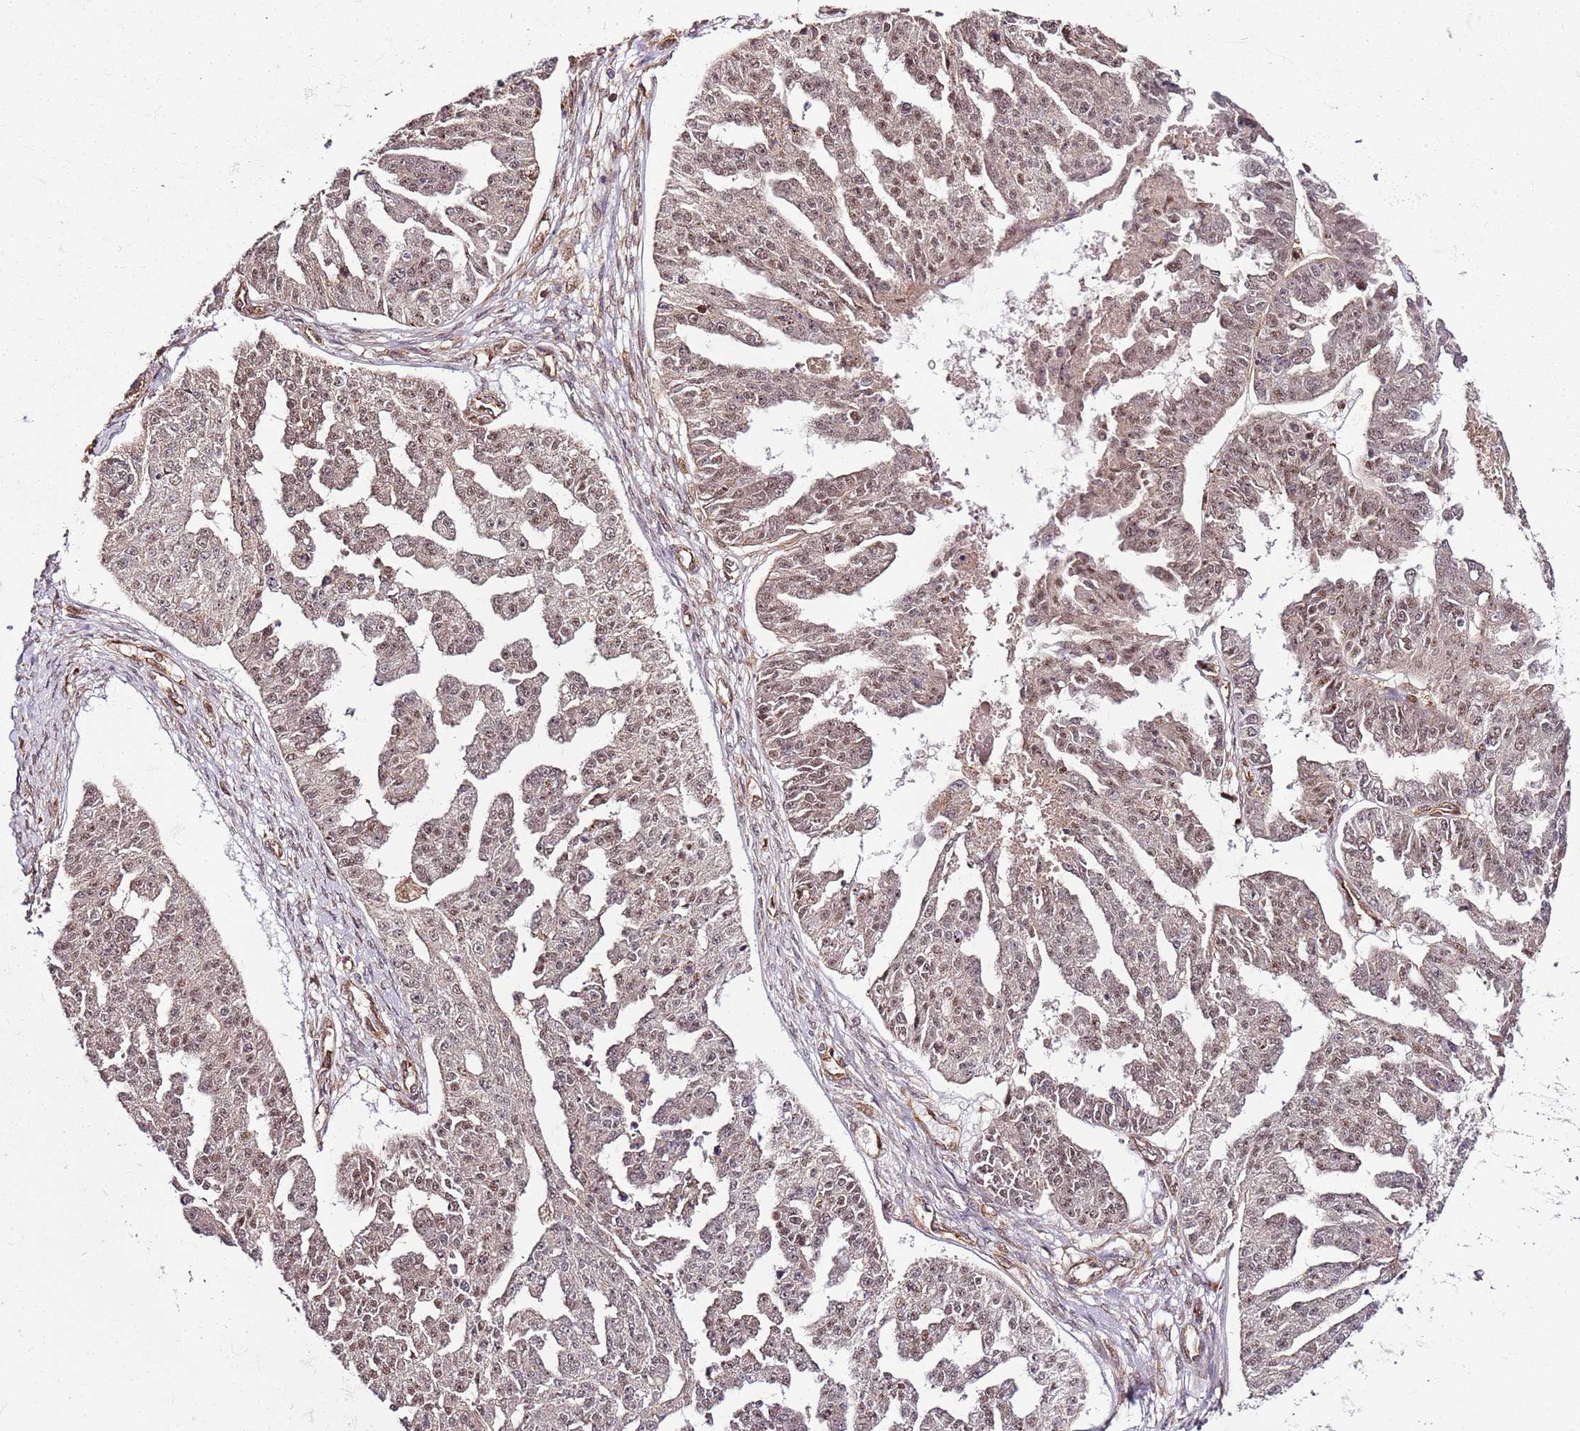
{"staining": {"intensity": "weak", "quantity": ">75%", "location": "nuclear"}, "tissue": "ovarian cancer", "cell_type": "Tumor cells", "image_type": "cancer", "snomed": [{"axis": "morphology", "description": "Cystadenocarcinoma, serous, NOS"}, {"axis": "topography", "description": "Ovary"}], "caption": "Weak nuclear staining is present in about >75% of tumor cells in ovarian serous cystadenocarcinoma. The staining was performed using DAB, with brown indicating positive protein expression. Nuclei are stained blue with hematoxylin.", "gene": "CCNYL1", "patient": {"sex": "female", "age": 58}}